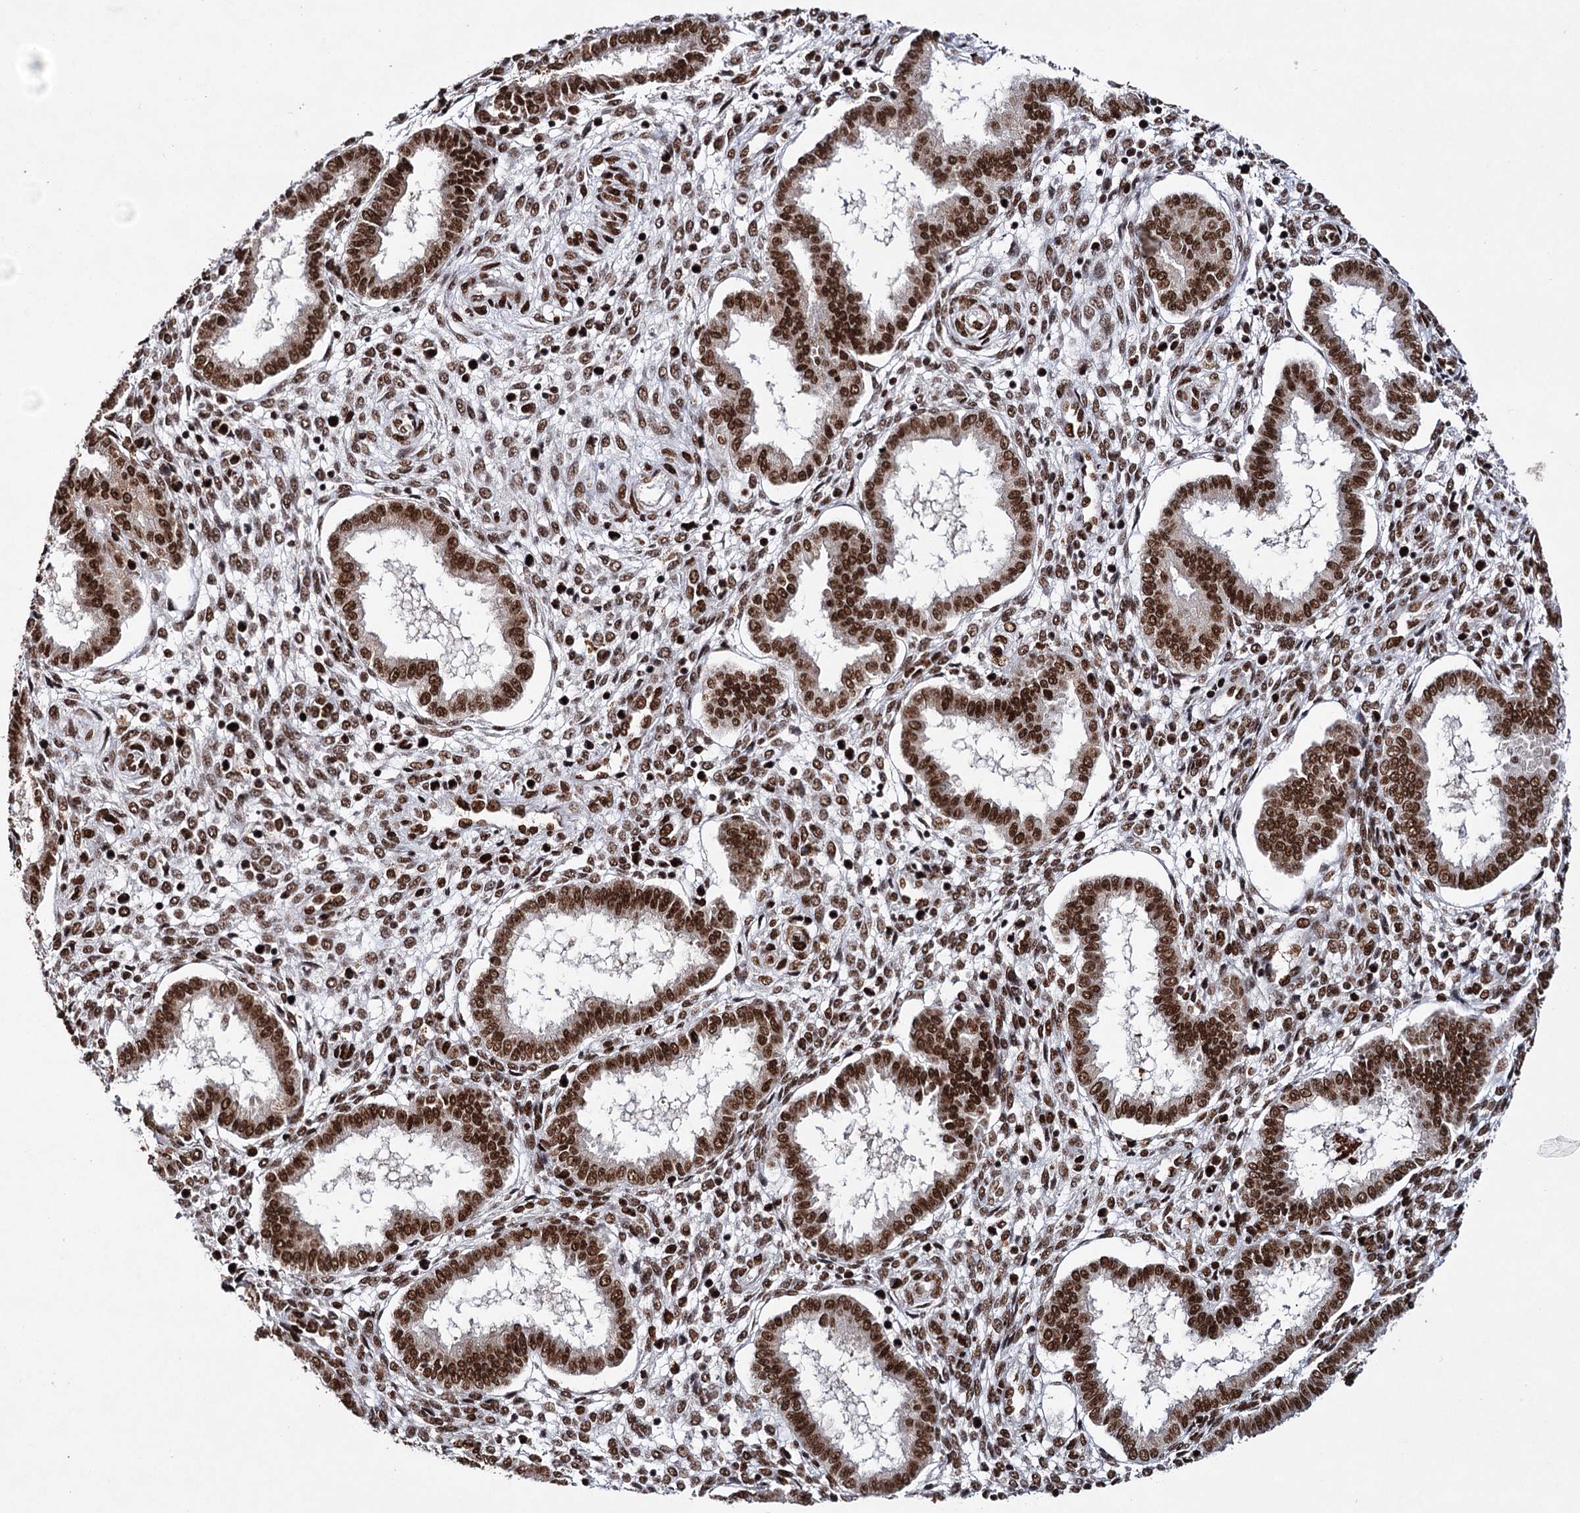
{"staining": {"intensity": "strong", "quantity": ">75%", "location": "nuclear"}, "tissue": "endometrium", "cell_type": "Cells in endometrial stroma", "image_type": "normal", "snomed": [{"axis": "morphology", "description": "Normal tissue, NOS"}, {"axis": "topography", "description": "Endometrium"}], "caption": "Immunohistochemical staining of unremarkable endometrium reveals >75% levels of strong nuclear protein staining in approximately >75% of cells in endometrial stroma. Immunohistochemistry (ihc) stains the protein in brown and the nuclei are stained blue.", "gene": "MATR3", "patient": {"sex": "female", "age": 24}}